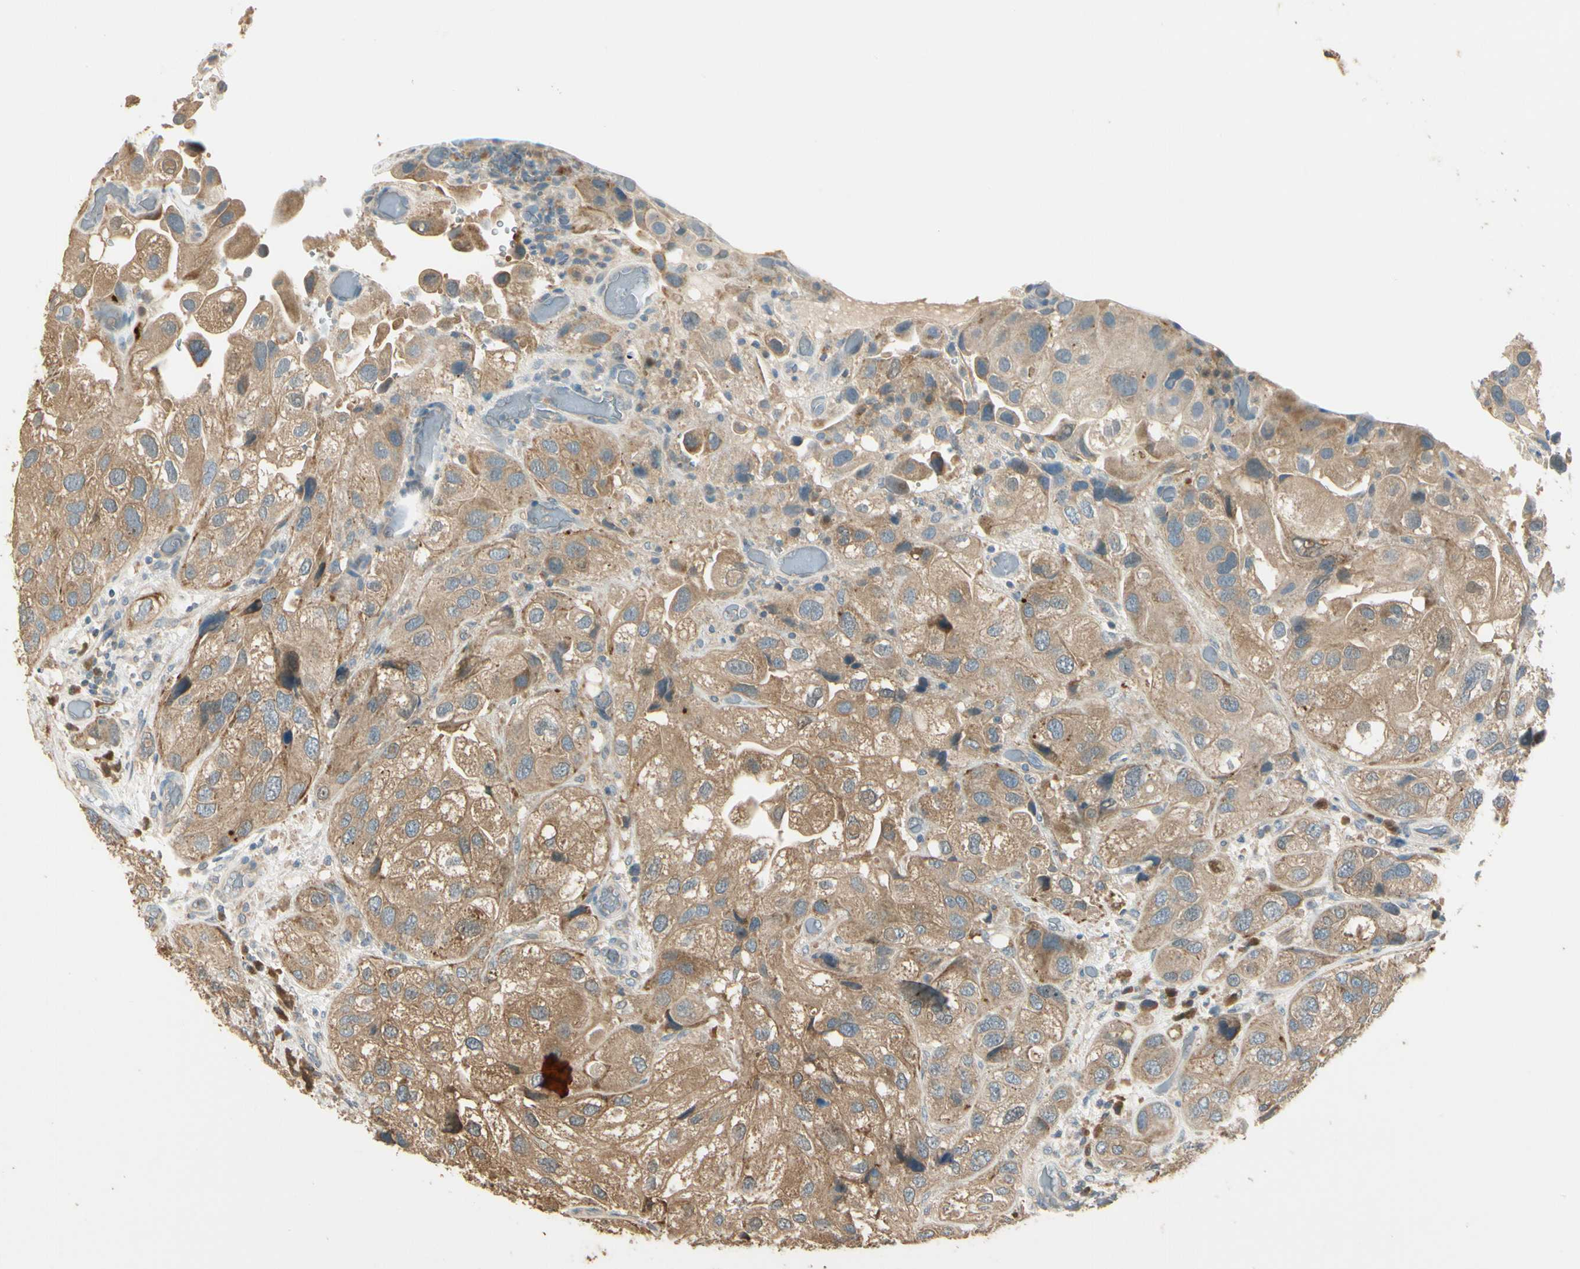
{"staining": {"intensity": "weak", "quantity": ">75%", "location": "cytoplasmic/membranous"}, "tissue": "urothelial cancer", "cell_type": "Tumor cells", "image_type": "cancer", "snomed": [{"axis": "morphology", "description": "Urothelial carcinoma, High grade"}, {"axis": "topography", "description": "Urinary bladder"}], "caption": "A histopathology image showing weak cytoplasmic/membranous positivity in about >75% of tumor cells in urothelial cancer, as visualized by brown immunohistochemical staining.", "gene": "PLXNA1", "patient": {"sex": "female", "age": 64}}